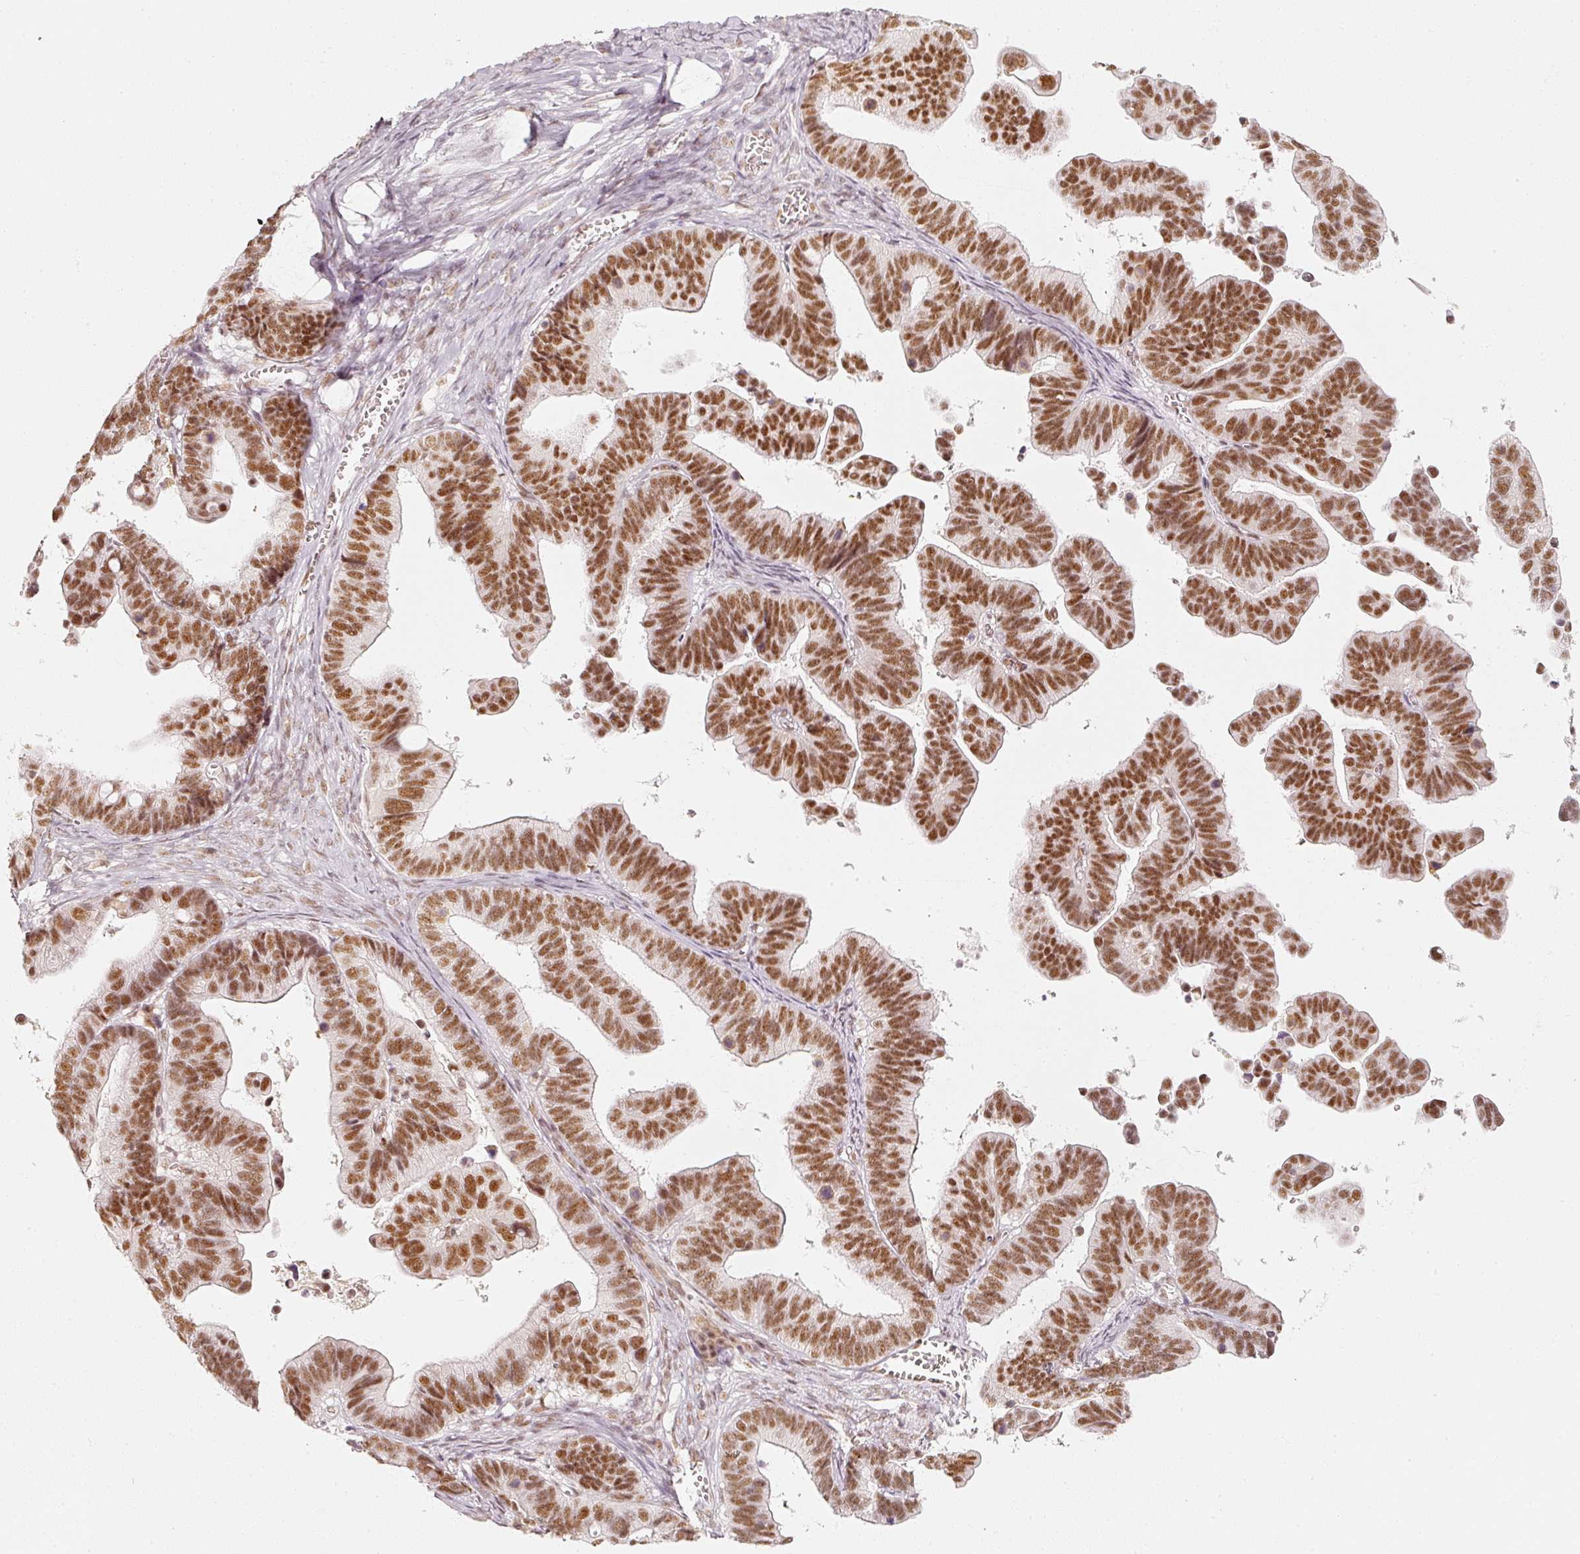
{"staining": {"intensity": "strong", "quantity": ">75%", "location": "nuclear"}, "tissue": "ovarian cancer", "cell_type": "Tumor cells", "image_type": "cancer", "snomed": [{"axis": "morphology", "description": "Cystadenocarcinoma, serous, NOS"}, {"axis": "topography", "description": "Ovary"}], "caption": "High-power microscopy captured an immunohistochemistry histopathology image of ovarian cancer (serous cystadenocarcinoma), revealing strong nuclear positivity in approximately >75% of tumor cells.", "gene": "PPP1R10", "patient": {"sex": "female", "age": 56}}